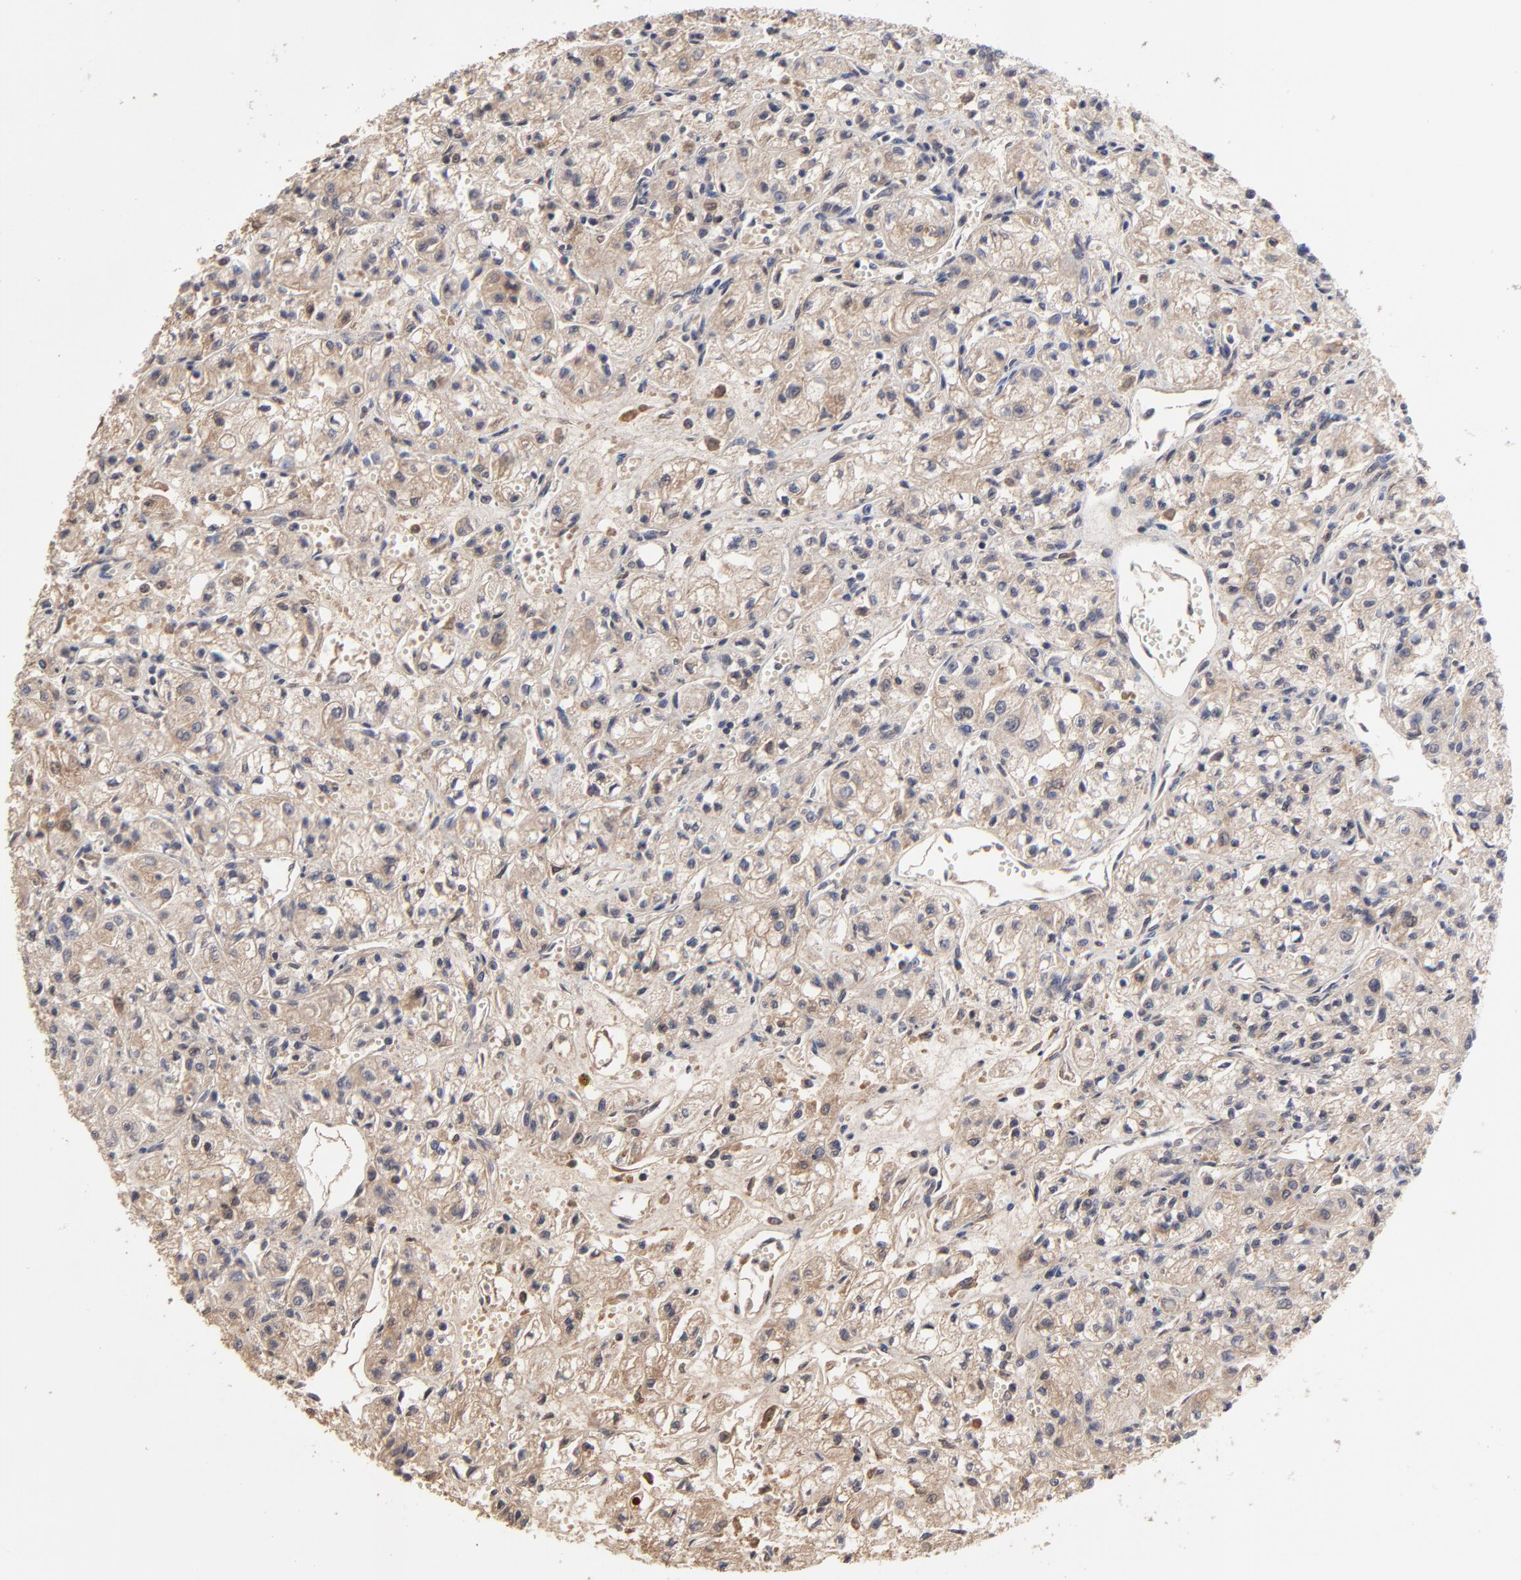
{"staining": {"intensity": "weak", "quantity": ">75%", "location": "cytoplasmic/membranous"}, "tissue": "renal cancer", "cell_type": "Tumor cells", "image_type": "cancer", "snomed": [{"axis": "morphology", "description": "Adenocarcinoma, NOS"}, {"axis": "topography", "description": "Kidney"}], "caption": "A brown stain shows weak cytoplasmic/membranous staining of a protein in human renal adenocarcinoma tumor cells. Ihc stains the protein of interest in brown and the nuclei are stained blue.", "gene": "VPREB3", "patient": {"sex": "male", "age": 78}}